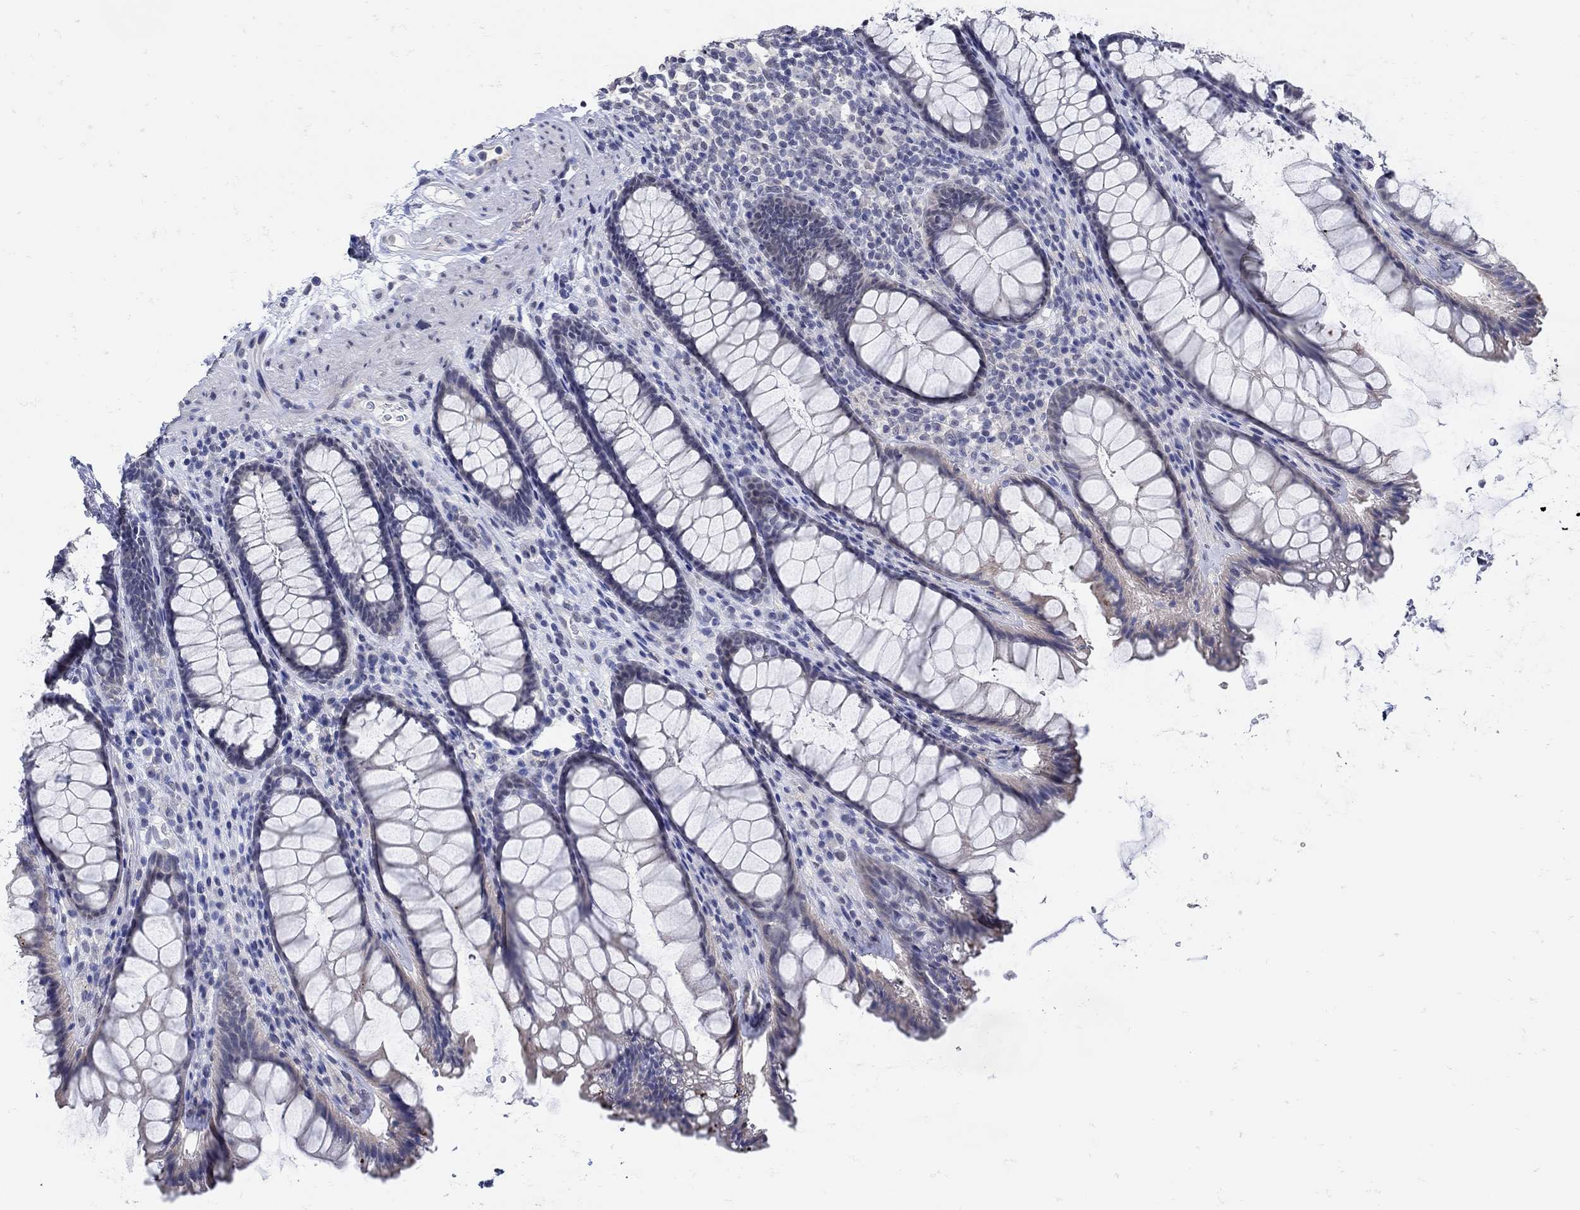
{"staining": {"intensity": "weak", "quantity": "25%-75%", "location": "cytoplasmic/membranous"}, "tissue": "rectum", "cell_type": "Glandular cells", "image_type": "normal", "snomed": [{"axis": "morphology", "description": "Normal tissue, NOS"}, {"axis": "topography", "description": "Rectum"}], "caption": "A histopathology image of human rectum stained for a protein exhibits weak cytoplasmic/membranous brown staining in glandular cells. Immunohistochemistry (ihc) stains the protein of interest in brown and the nuclei are stained blue.", "gene": "KCNN3", "patient": {"sex": "male", "age": 72}}